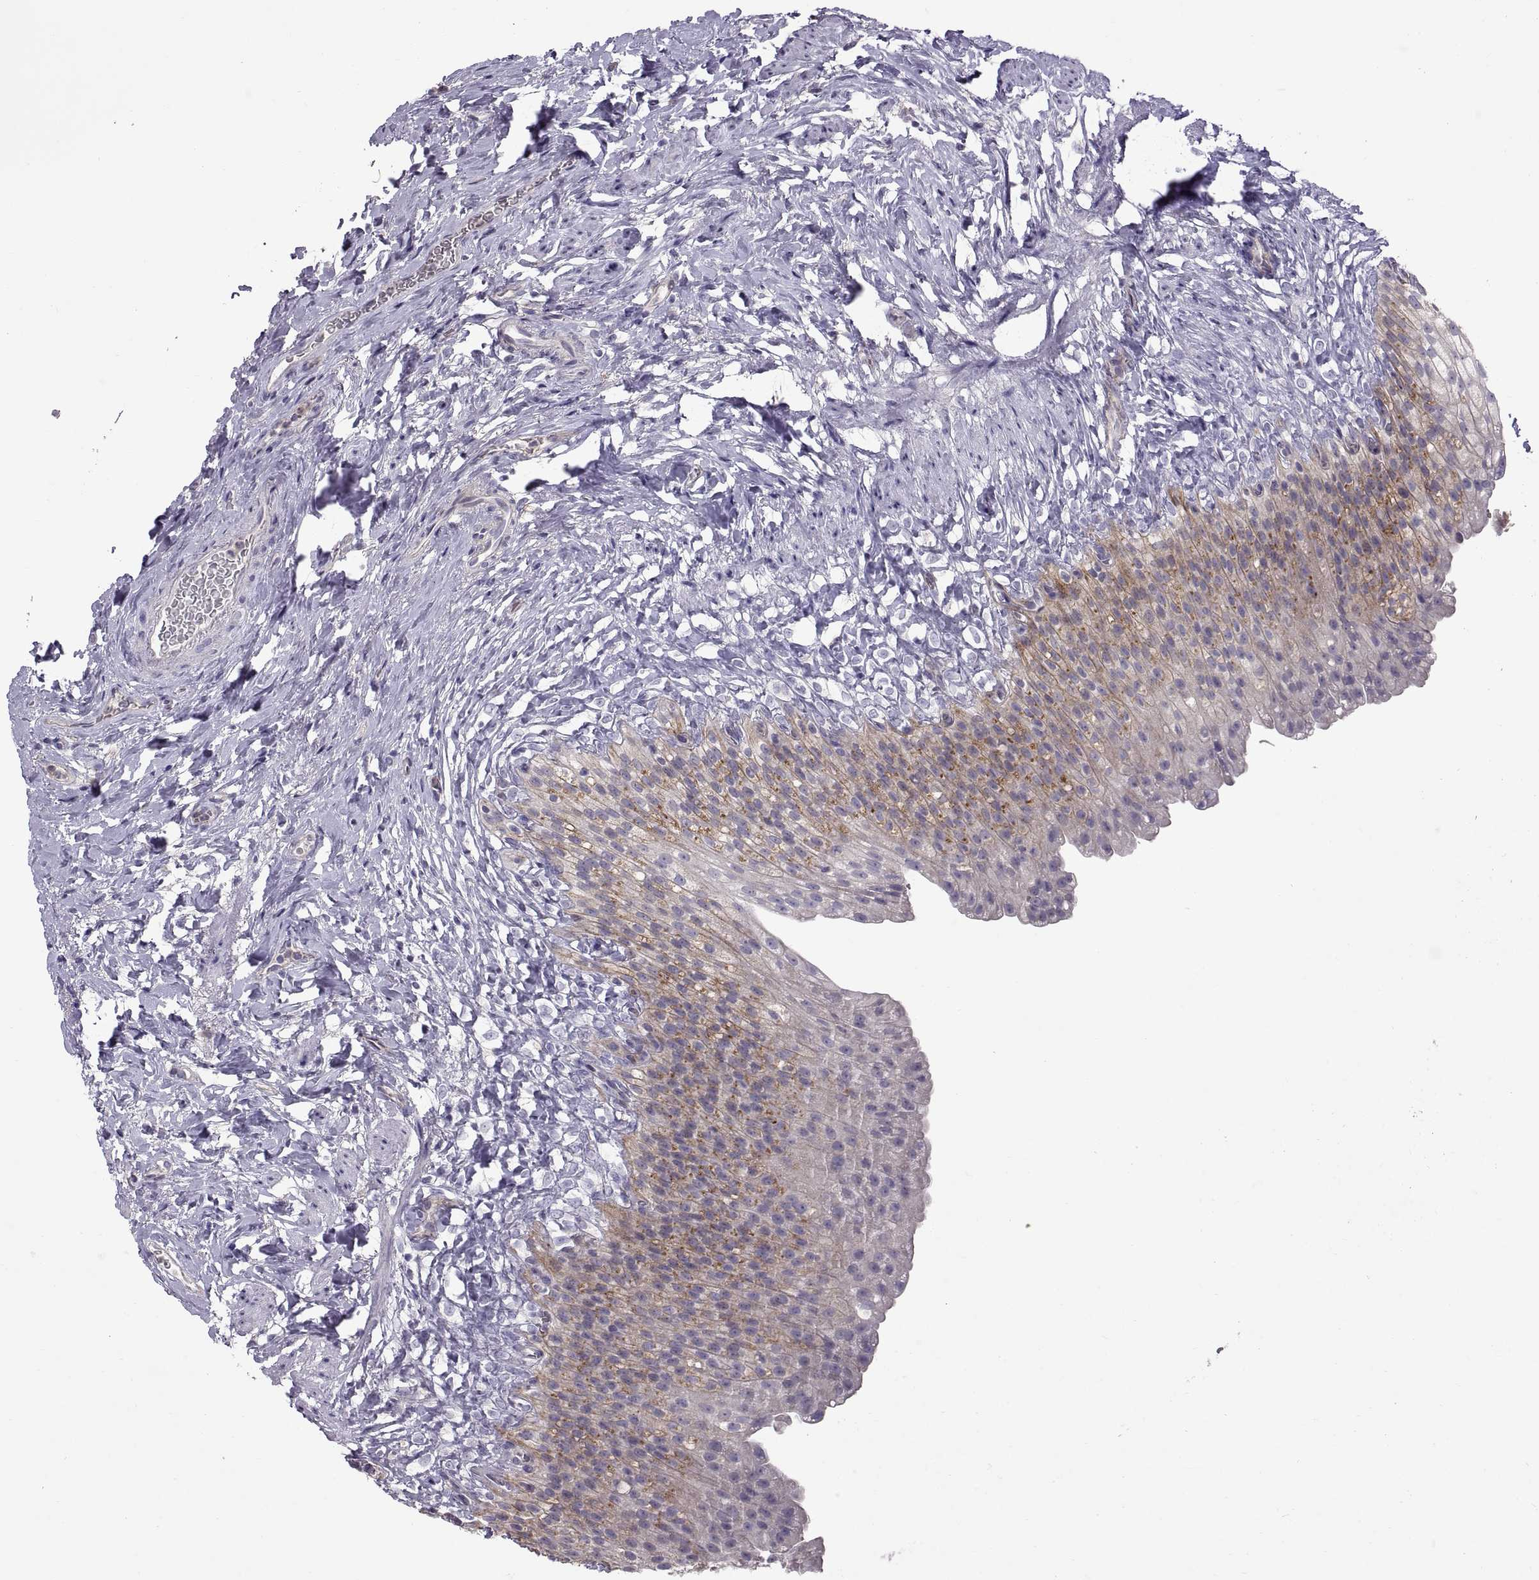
{"staining": {"intensity": "moderate", "quantity": "25%-75%", "location": "cytoplasmic/membranous"}, "tissue": "urinary bladder", "cell_type": "Urothelial cells", "image_type": "normal", "snomed": [{"axis": "morphology", "description": "Normal tissue, NOS"}, {"axis": "topography", "description": "Urinary bladder"}], "caption": "Immunohistochemistry of benign human urinary bladder displays medium levels of moderate cytoplasmic/membranous expression in about 25%-75% of urothelial cells. Using DAB (3,3'-diaminobenzidine) (brown) and hematoxylin (blue) stains, captured at high magnification using brightfield microscopy.", "gene": "ARSL", "patient": {"sex": "male", "age": 76}}